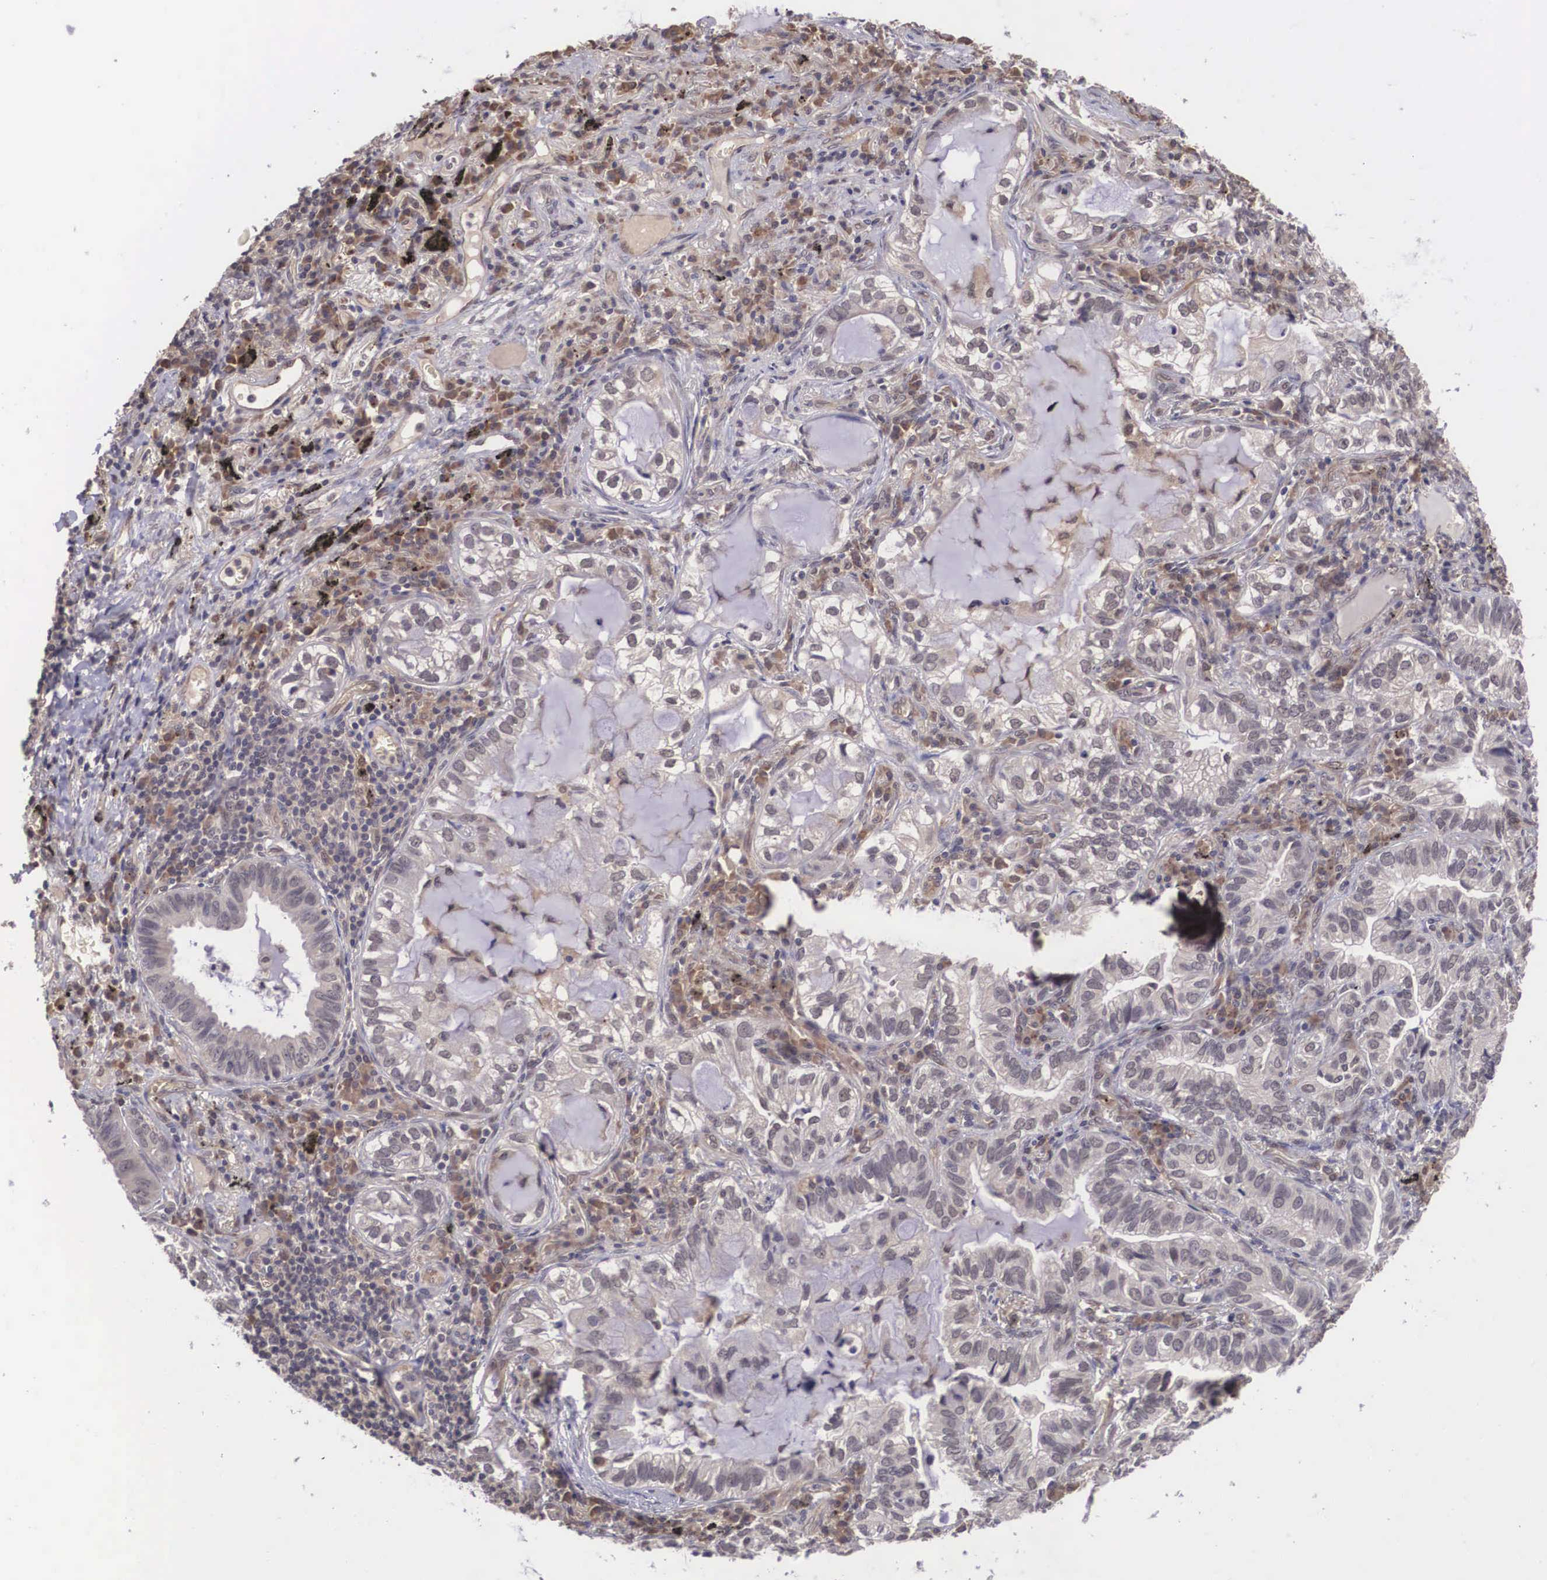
{"staining": {"intensity": "weak", "quantity": "25%-75%", "location": "cytoplasmic/membranous"}, "tissue": "lung cancer", "cell_type": "Tumor cells", "image_type": "cancer", "snomed": [{"axis": "morphology", "description": "Adenocarcinoma, NOS"}, {"axis": "topography", "description": "Lung"}], "caption": "Weak cytoplasmic/membranous staining is seen in about 25%-75% of tumor cells in lung adenocarcinoma.", "gene": "VASH1", "patient": {"sex": "female", "age": 50}}